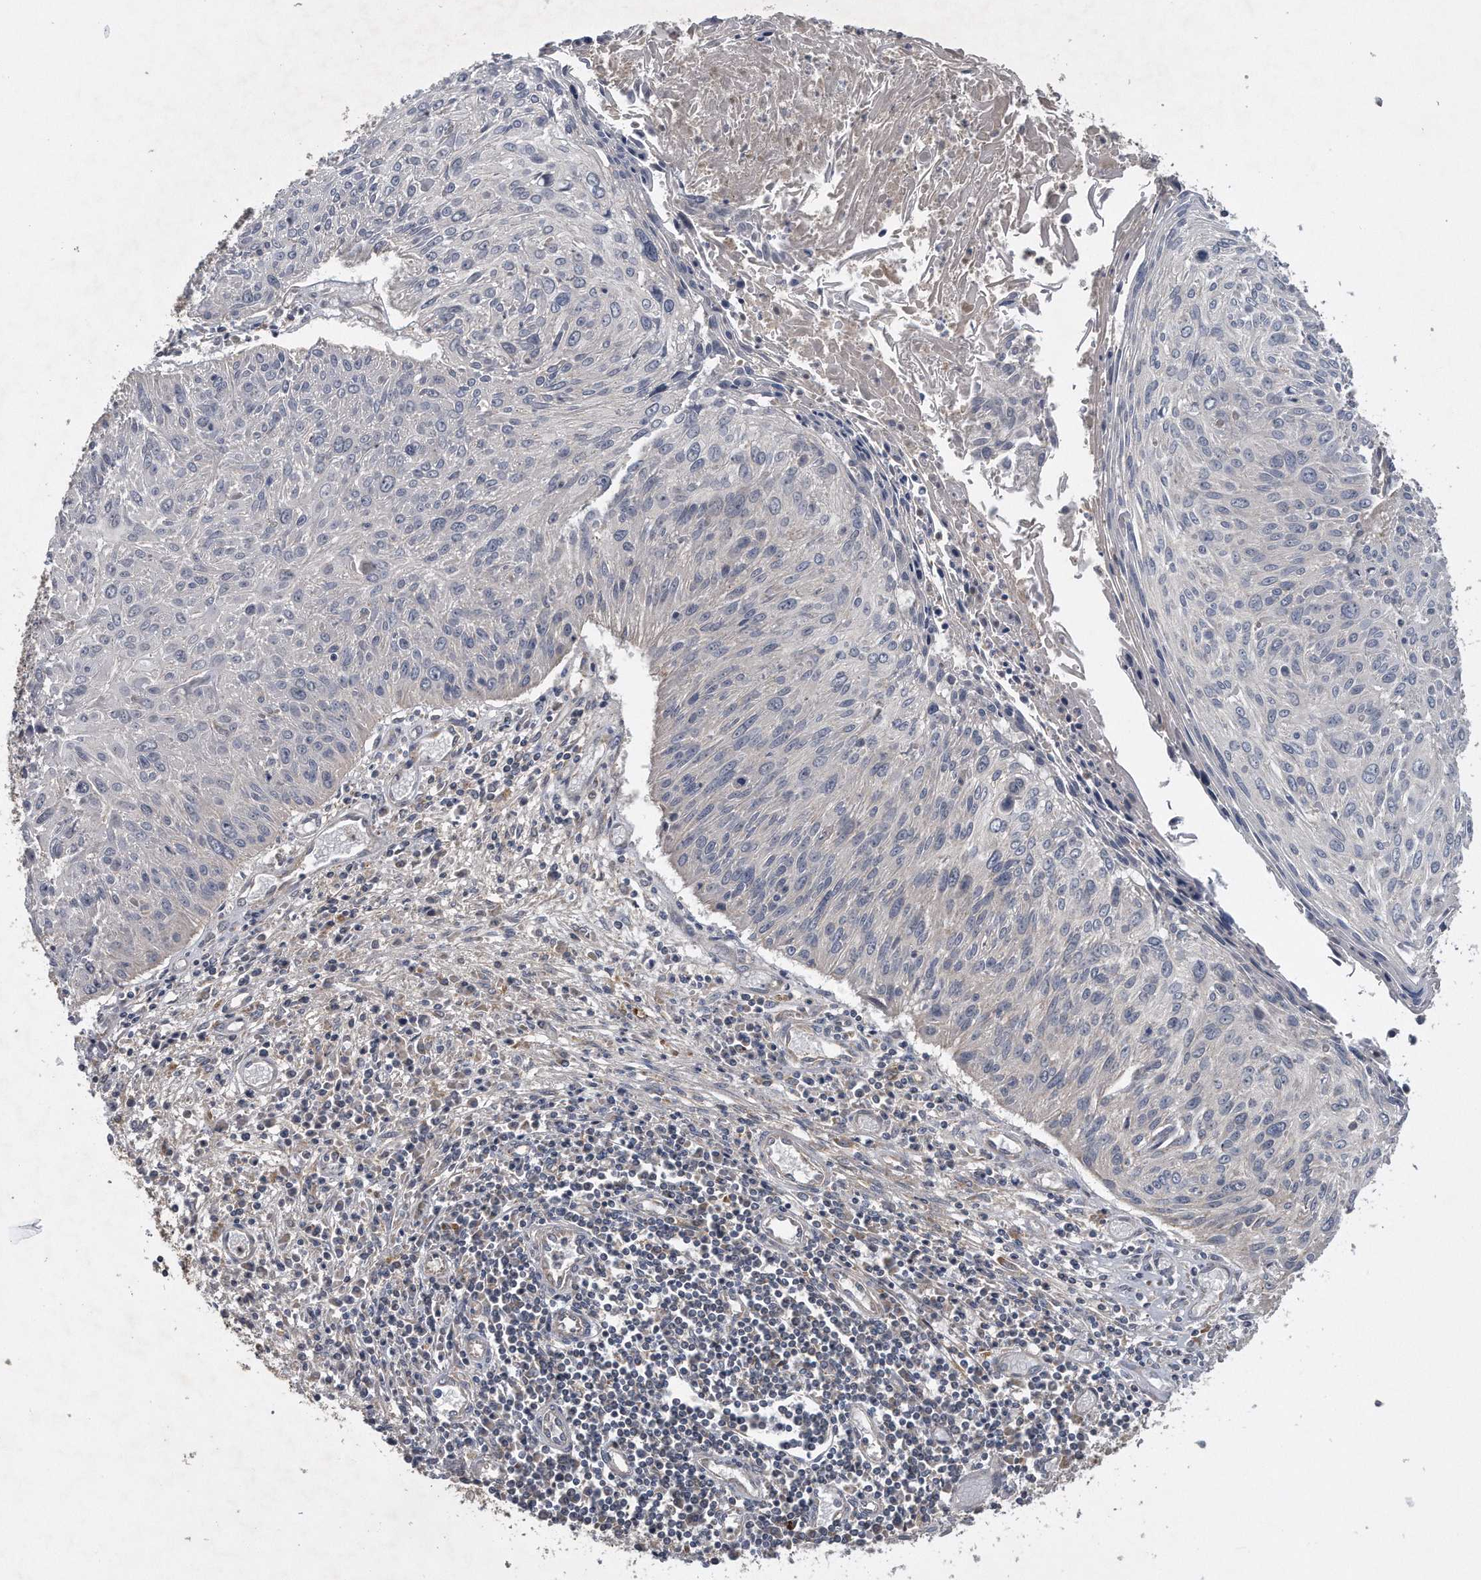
{"staining": {"intensity": "negative", "quantity": "none", "location": "none"}, "tissue": "cervical cancer", "cell_type": "Tumor cells", "image_type": "cancer", "snomed": [{"axis": "morphology", "description": "Squamous cell carcinoma, NOS"}, {"axis": "topography", "description": "Cervix"}], "caption": "This is a photomicrograph of immunohistochemistry (IHC) staining of squamous cell carcinoma (cervical), which shows no staining in tumor cells. (IHC, brightfield microscopy, high magnification).", "gene": "ALPK2", "patient": {"sex": "female", "age": 51}}